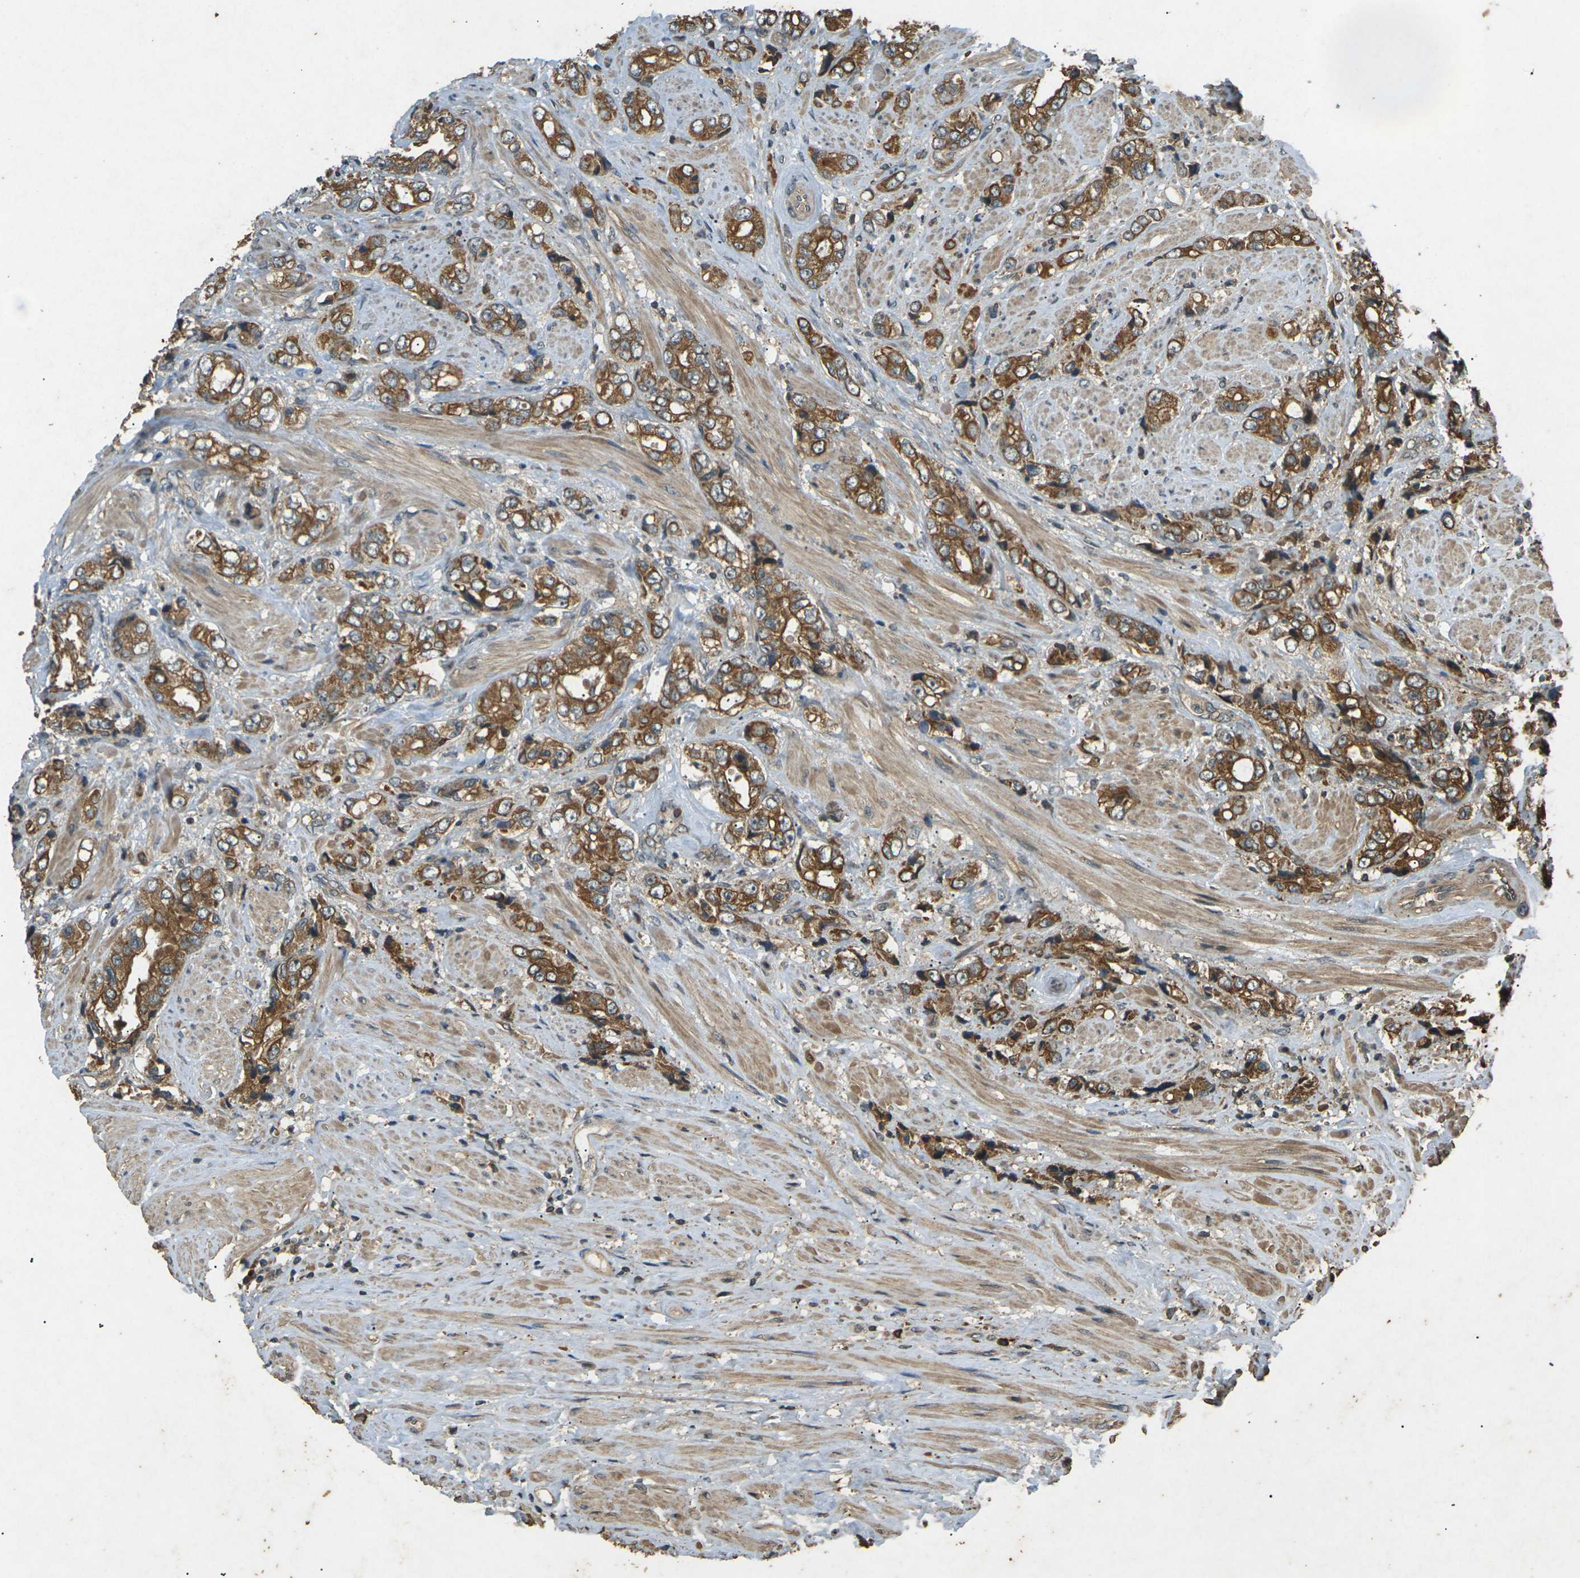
{"staining": {"intensity": "strong", "quantity": ">75%", "location": "cytoplasmic/membranous"}, "tissue": "prostate cancer", "cell_type": "Tumor cells", "image_type": "cancer", "snomed": [{"axis": "morphology", "description": "Adenocarcinoma, High grade"}, {"axis": "topography", "description": "Prostate"}], "caption": "A high-resolution image shows IHC staining of prostate cancer (adenocarcinoma (high-grade)), which shows strong cytoplasmic/membranous positivity in approximately >75% of tumor cells.", "gene": "TAP1", "patient": {"sex": "male", "age": 61}}